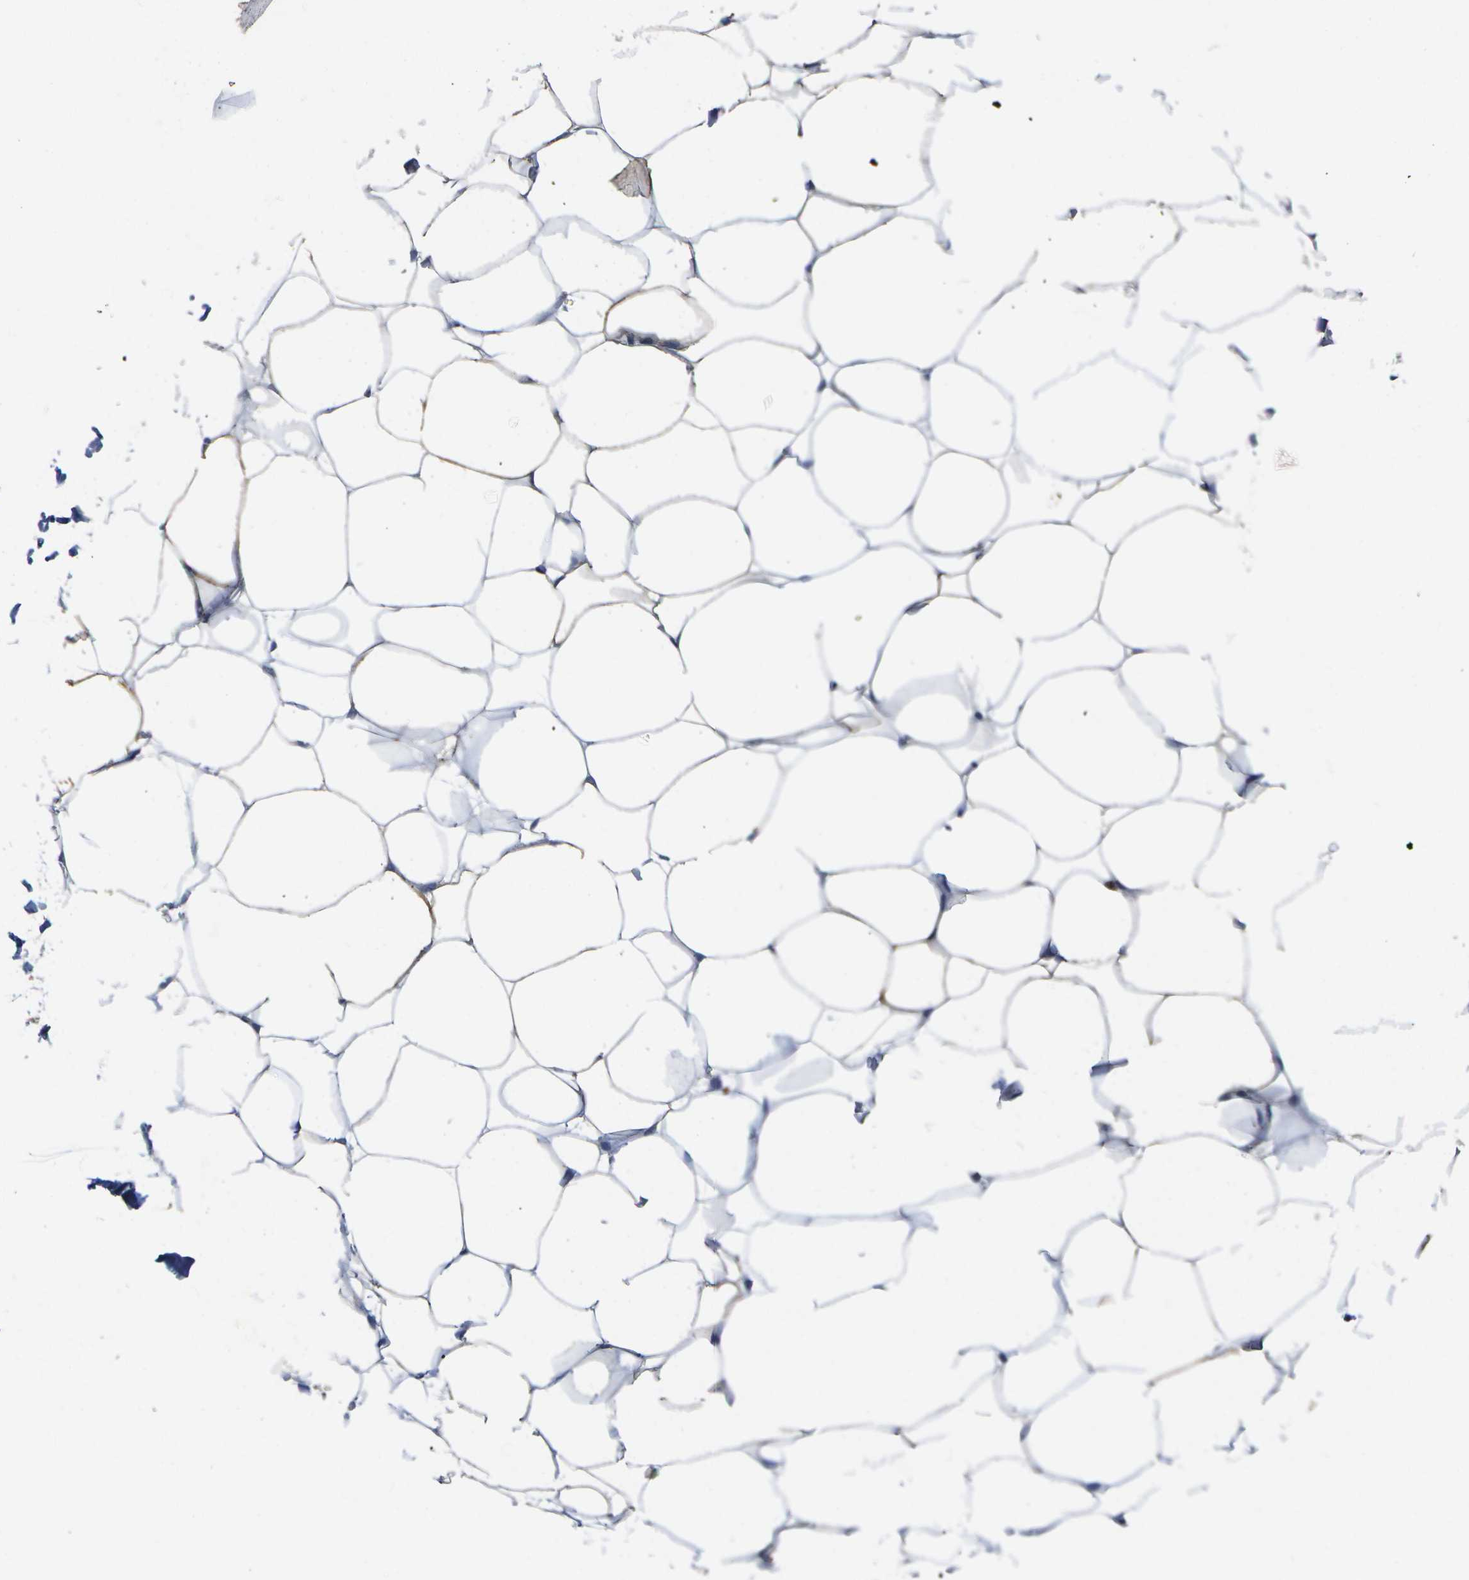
{"staining": {"intensity": "moderate", "quantity": ">75%", "location": "cytoplasmic/membranous"}, "tissue": "adipose tissue", "cell_type": "Adipocytes", "image_type": "normal", "snomed": [{"axis": "morphology", "description": "Normal tissue, NOS"}, {"axis": "topography", "description": "Breast"}, {"axis": "topography", "description": "Adipose tissue"}], "caption": "Unremarkable adipose tissue shows moderate cytoplasmic/membranous staining in about >75% of adipocytes.", "gene": "KDELR1", "patient": {"sex": "female", "age": 25}}